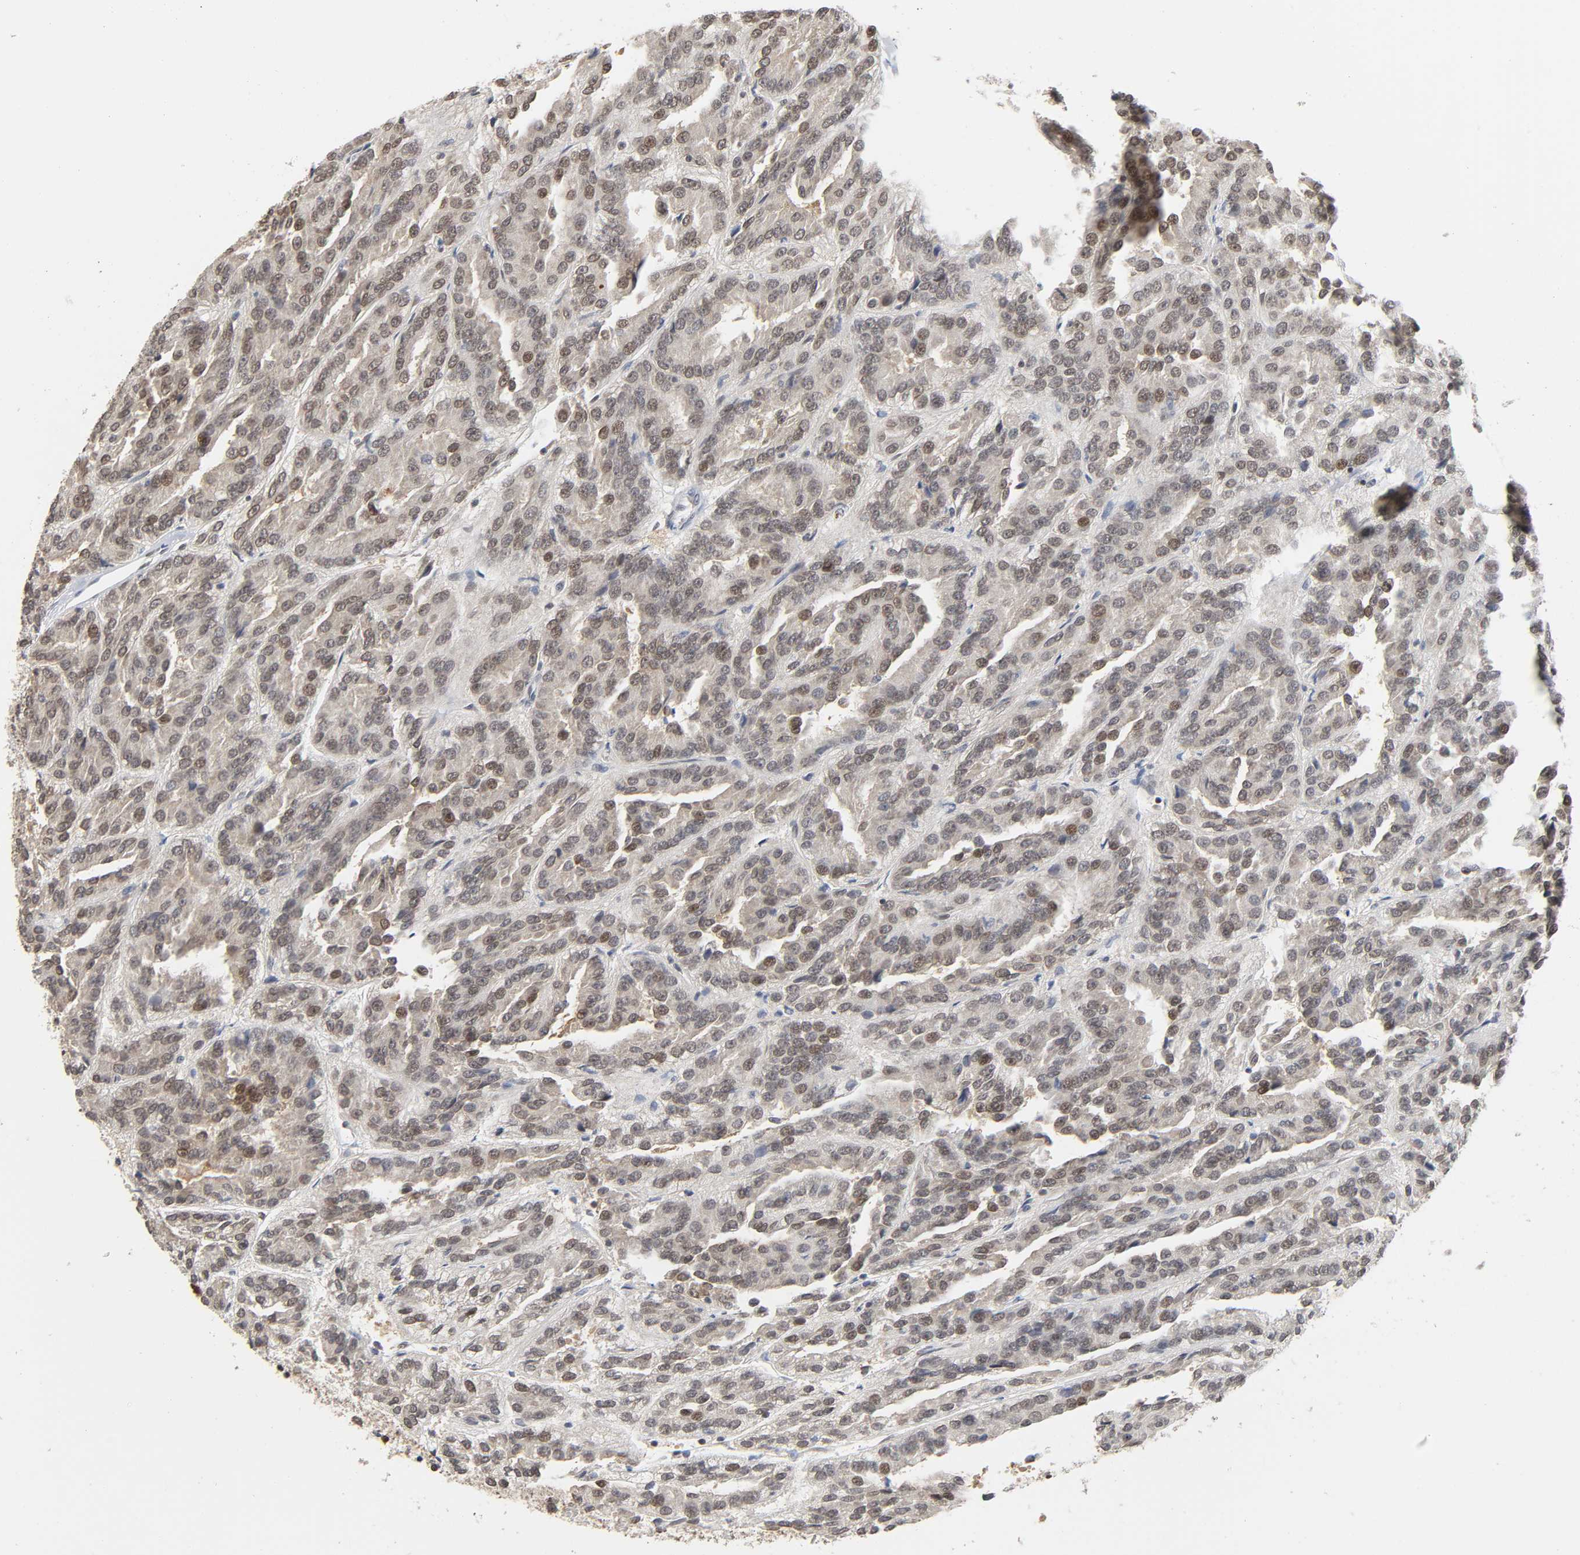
{"staining": {"intensity": "weak", "quantity": ">75%", "location": "nuclear"}, "tissue": "renal cancer", "cell_type": "Tumor cells", "image_type": "cancer", "snomed": [{"axis": "morphology", "description": "Adenocarcinoma, NOS"}, {"axis": "topography", "description": "Kidney"}], "caption": "Tumor cells display weak nuclear positivity in approximately >75% of cells in renal adenocarcinoma.", "gene": "SUMO1", "patient": {"sex": "male", "age": 46}}